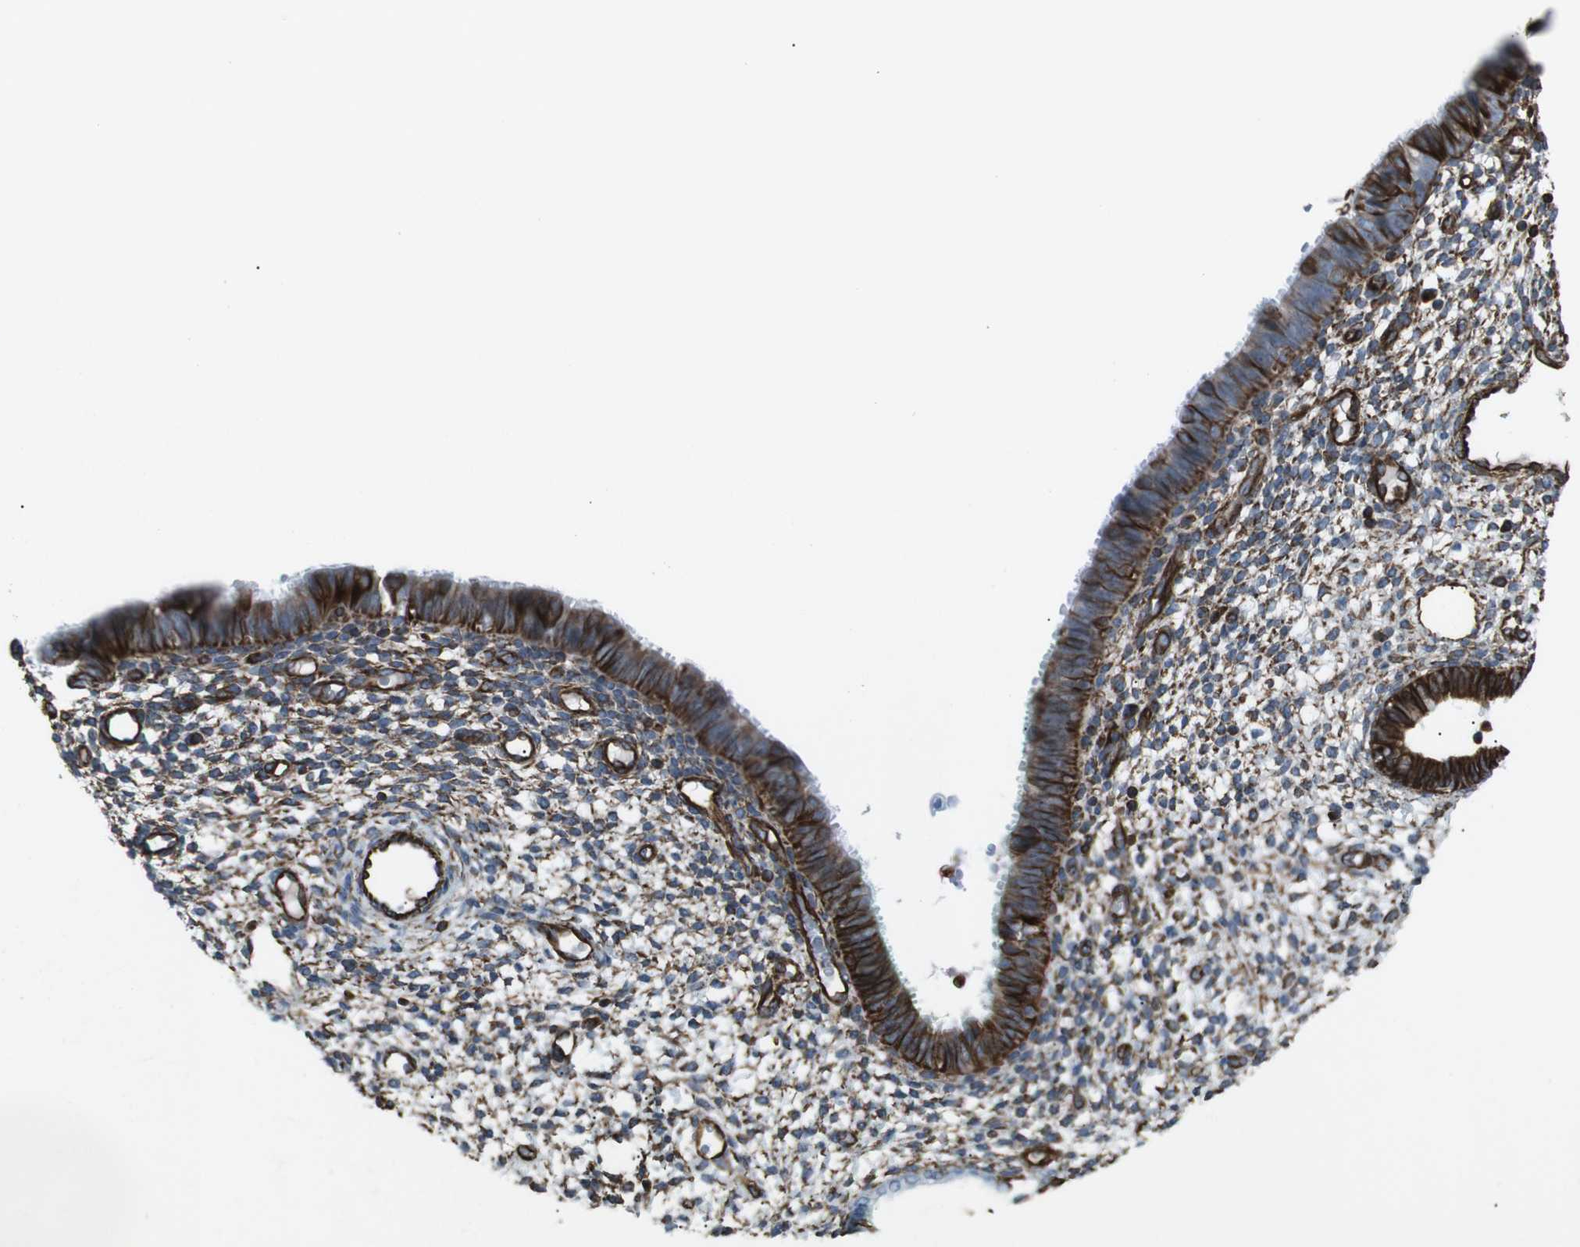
{"staining": {"intensity": "moderate", "quantity": "25%-75%", "location": "cytoplasmic/membranous"}, "tissue": "endometrium", "cell_type": "Cells in endometrial stroma", "image_type": "normal", "snomed": [{"axis": "morphology", "description": "Normal tissue, NOS"}, {"axis": "topography", "description": "Endometrium"}], "caption": "An image of human endometrium stained for a protein shows moderate cytoplasmic/membranous brown staining in cells in endometrial stroma.", "gene": "ZDHHC6", "patient": {"sex": "female", "age": 61}}